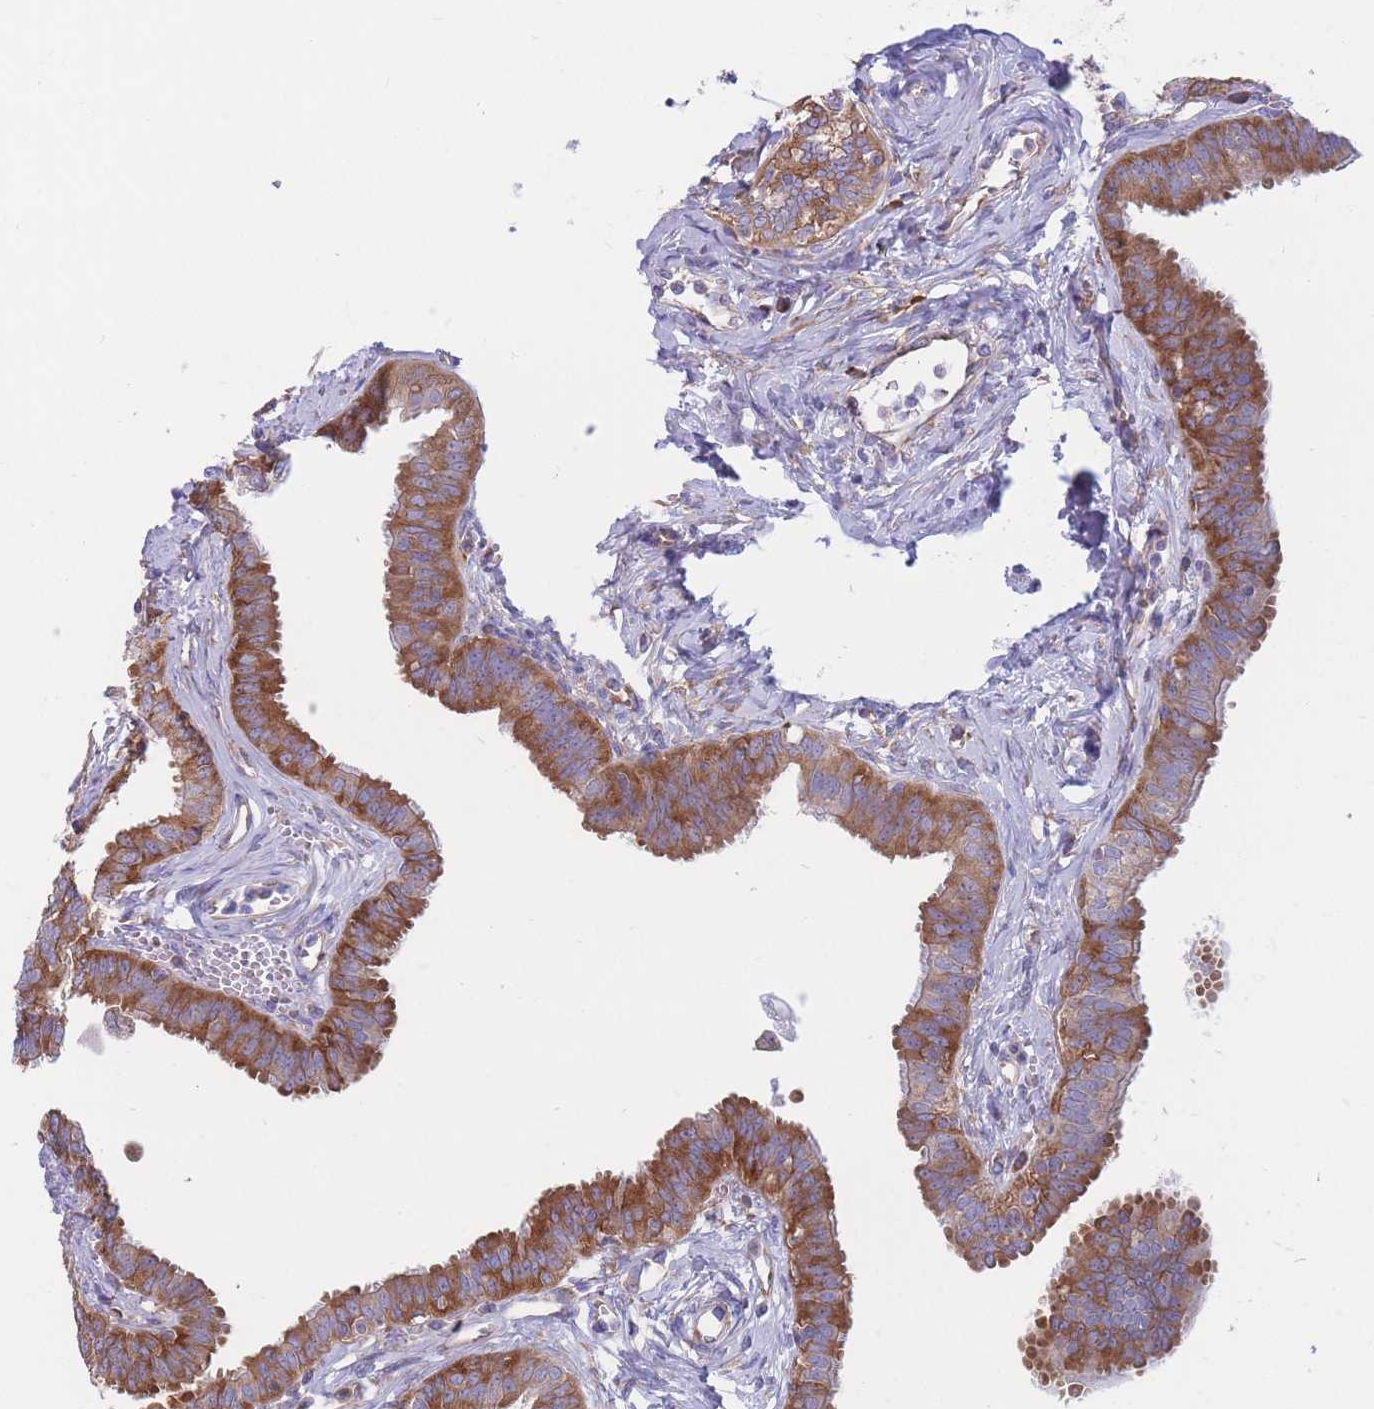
{"staining": {"intensity": "strong", "quantity": ">75%", "location": "cytoplasmic/membranous"}, "tissue": "fallopian tube", "cell_type": "Glandular cells", "image_type": "normal", "snomed": [{"axis": "morphology", "description": "Normal tissue, NOS"}, {"axis": "morphology", "description": "Carcinoma, NOS"}, {"axis": "topography", "description": "Fallopian tube"}, {"axis": "topography", "description": "Ovary"}], "caption": "A micrograph of fallopian tube stained for a protein demonstrates strong cytoplasmic/membranous brown staining in glandular cells.", "gene": "RPL8", "patient": {"sex": "female", "age": 59}}